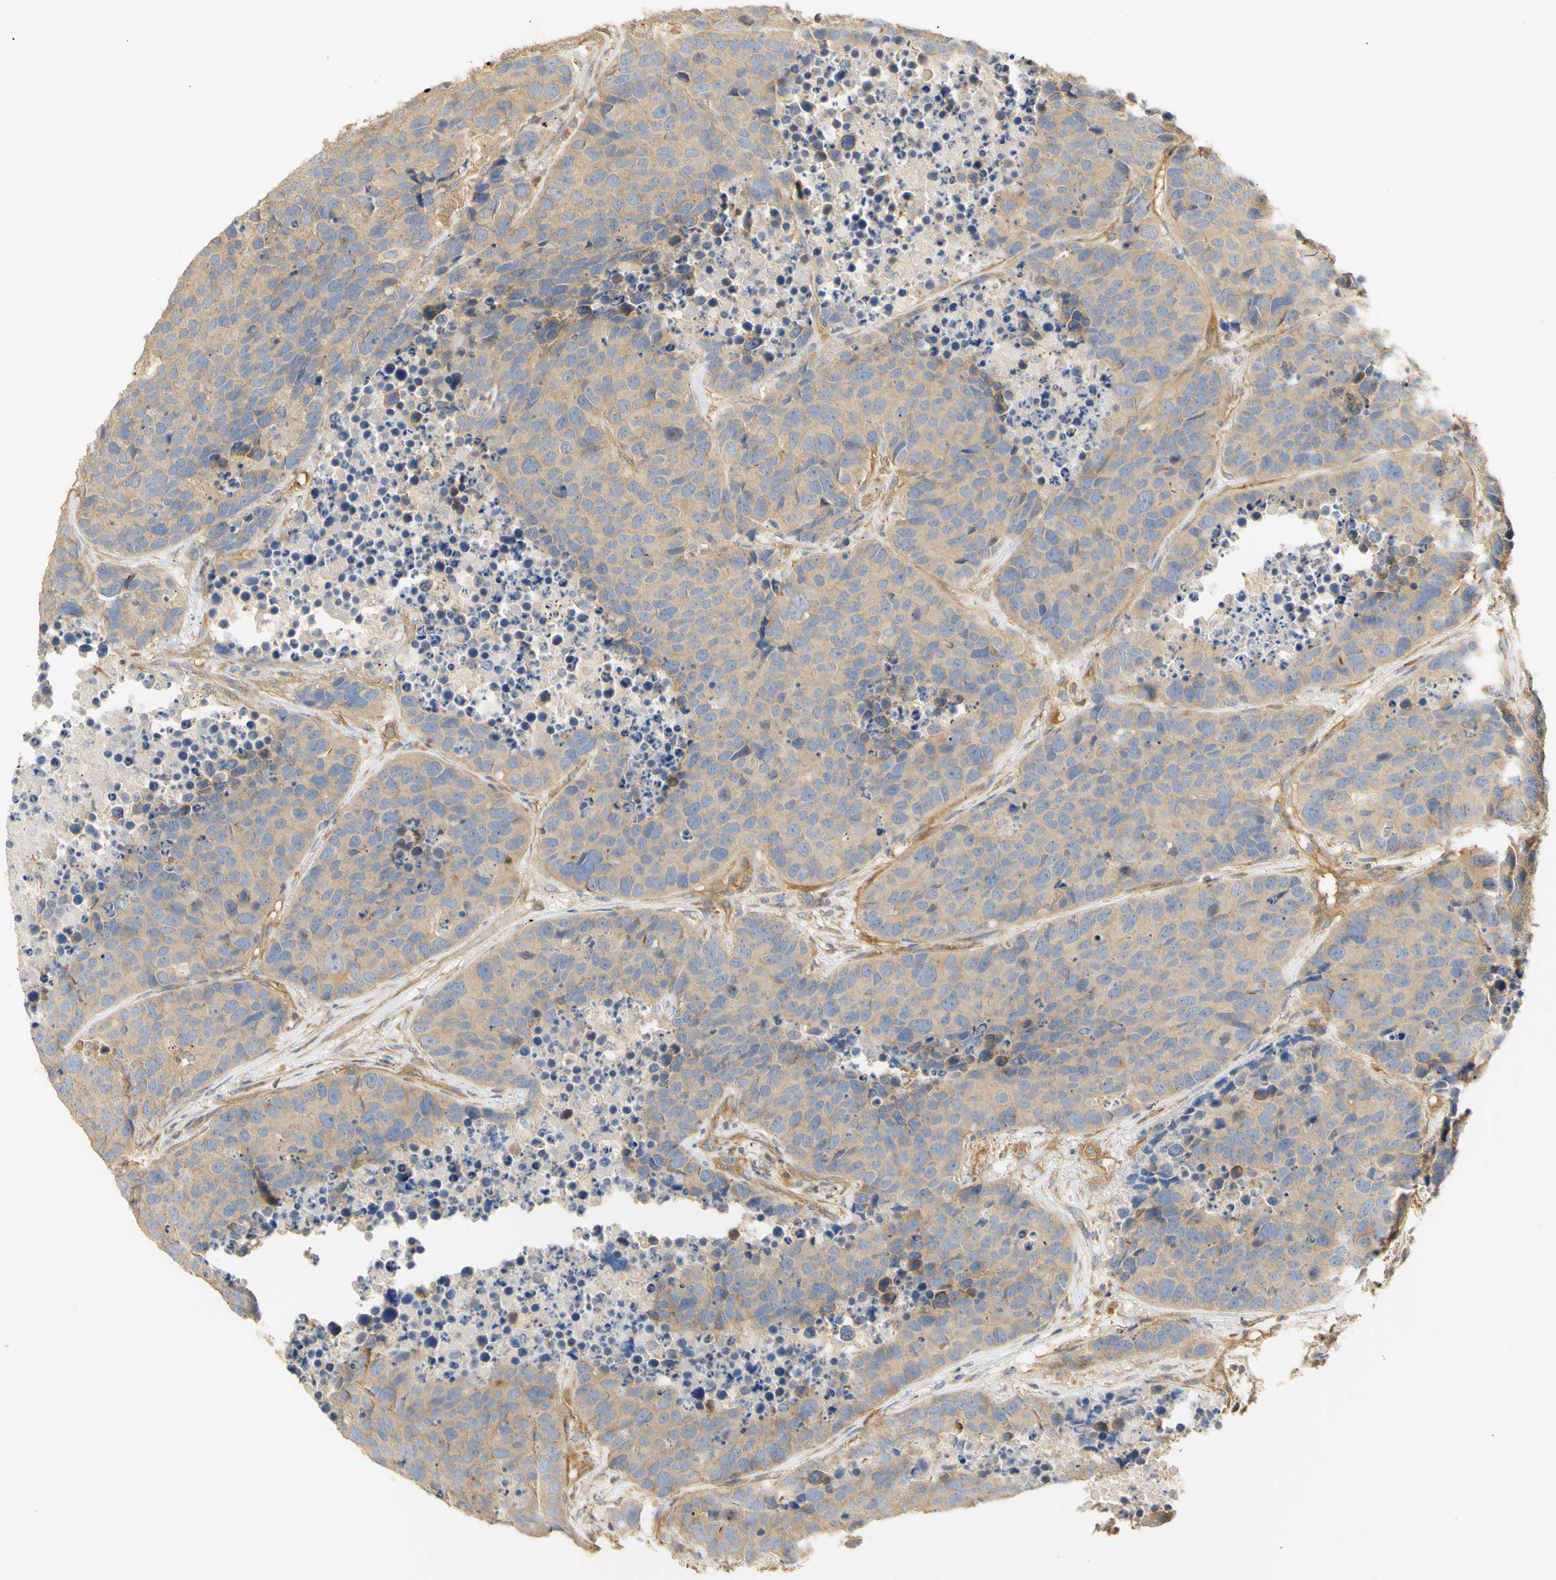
{"staining": {"intensity": "negative", "quantity": "none", "location": "none"}, "tissue": "carcinoid", "cell_type": "Tumor cells", "image_type": "cancer", "snomed": [{"axis": "morphology", "description": "Carcinoid, malignant, NOS"}, {"axis": "topography", "description": "Lung"}], "caption": "Immunohistochemistry of carcinoid shows no expression in tumor cells.", "gene": "KCNE4", "patient": {"sex": "male", "age": 60}}